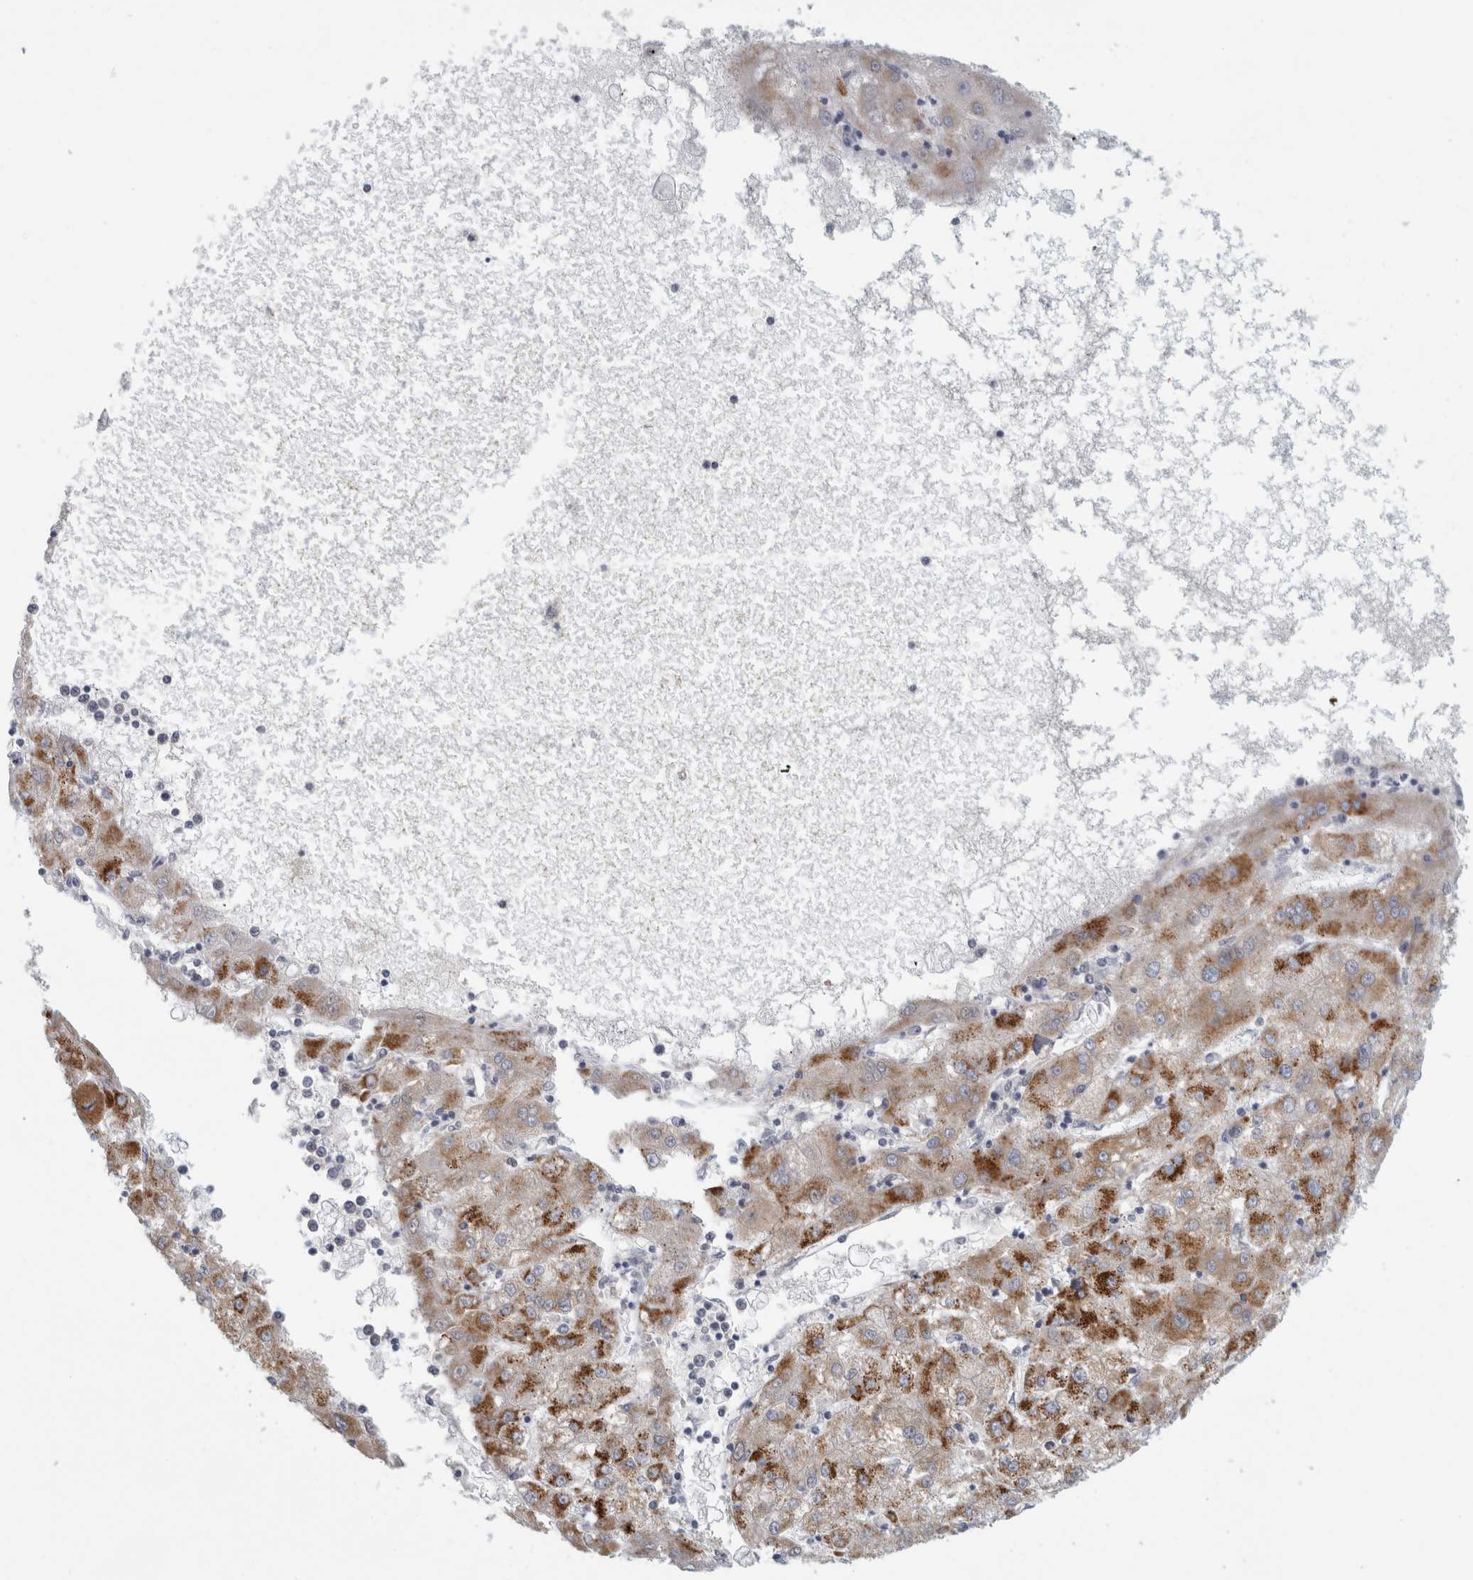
{"staining": {"intensity": "strong", "quantity": ">75%", "location": "cytoplasmic/membranous"}, "tissue": "liver cancer", "cell_type": "Tumor cells", "image_type": "cancer", "snomed": [{"axis": "morphology", "description": "Carcinoma, Hepatocellular, NOS"}, {"axis": "topography", "description": "Liver"}], "caption": "An image showing strong cytoplasmic/membranous positivity in about >75% of tumor cells in liver hepatocellular carcinoma, as visualized by brown immunohistochemical staining.", "gene": "RAB18", "patient": {"sex": "male", "age": 72}}